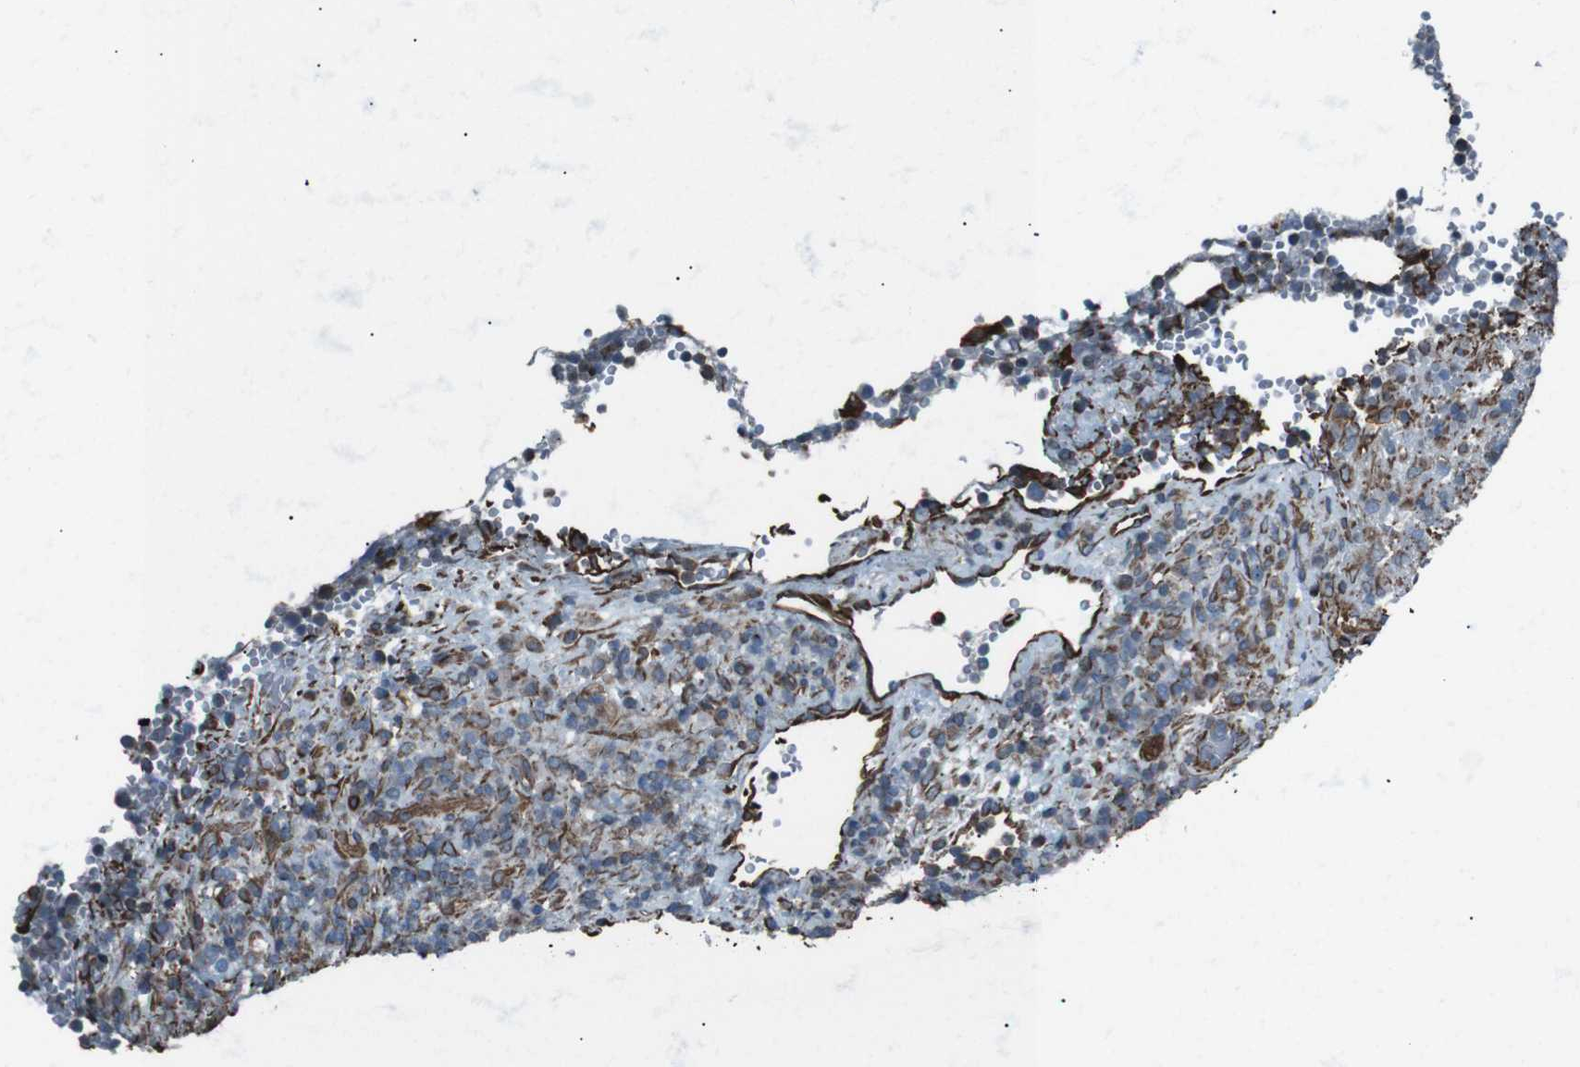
{"staining": {"intensity": "moderate", "quantity": ">75%", "location": "cytoplasmic/membranous"}, "tissue": "lymphoma", "cell_type": "Tumor cells", "image_type": "cancer", "snomed": [{"axis": "morphology", "description": "Malignant lymphoma, non-Hodgkin's type, High grade"}, {"axis": "topography", "description": "Lymph node"}], "caption": "A medium amount of moderate cytoplasmic/membranous staining is identified in about >75% of tumor cells in lymphoma tissue.", "gene": "TMEM141", "patient": {"sex": "female", "age": 76}}